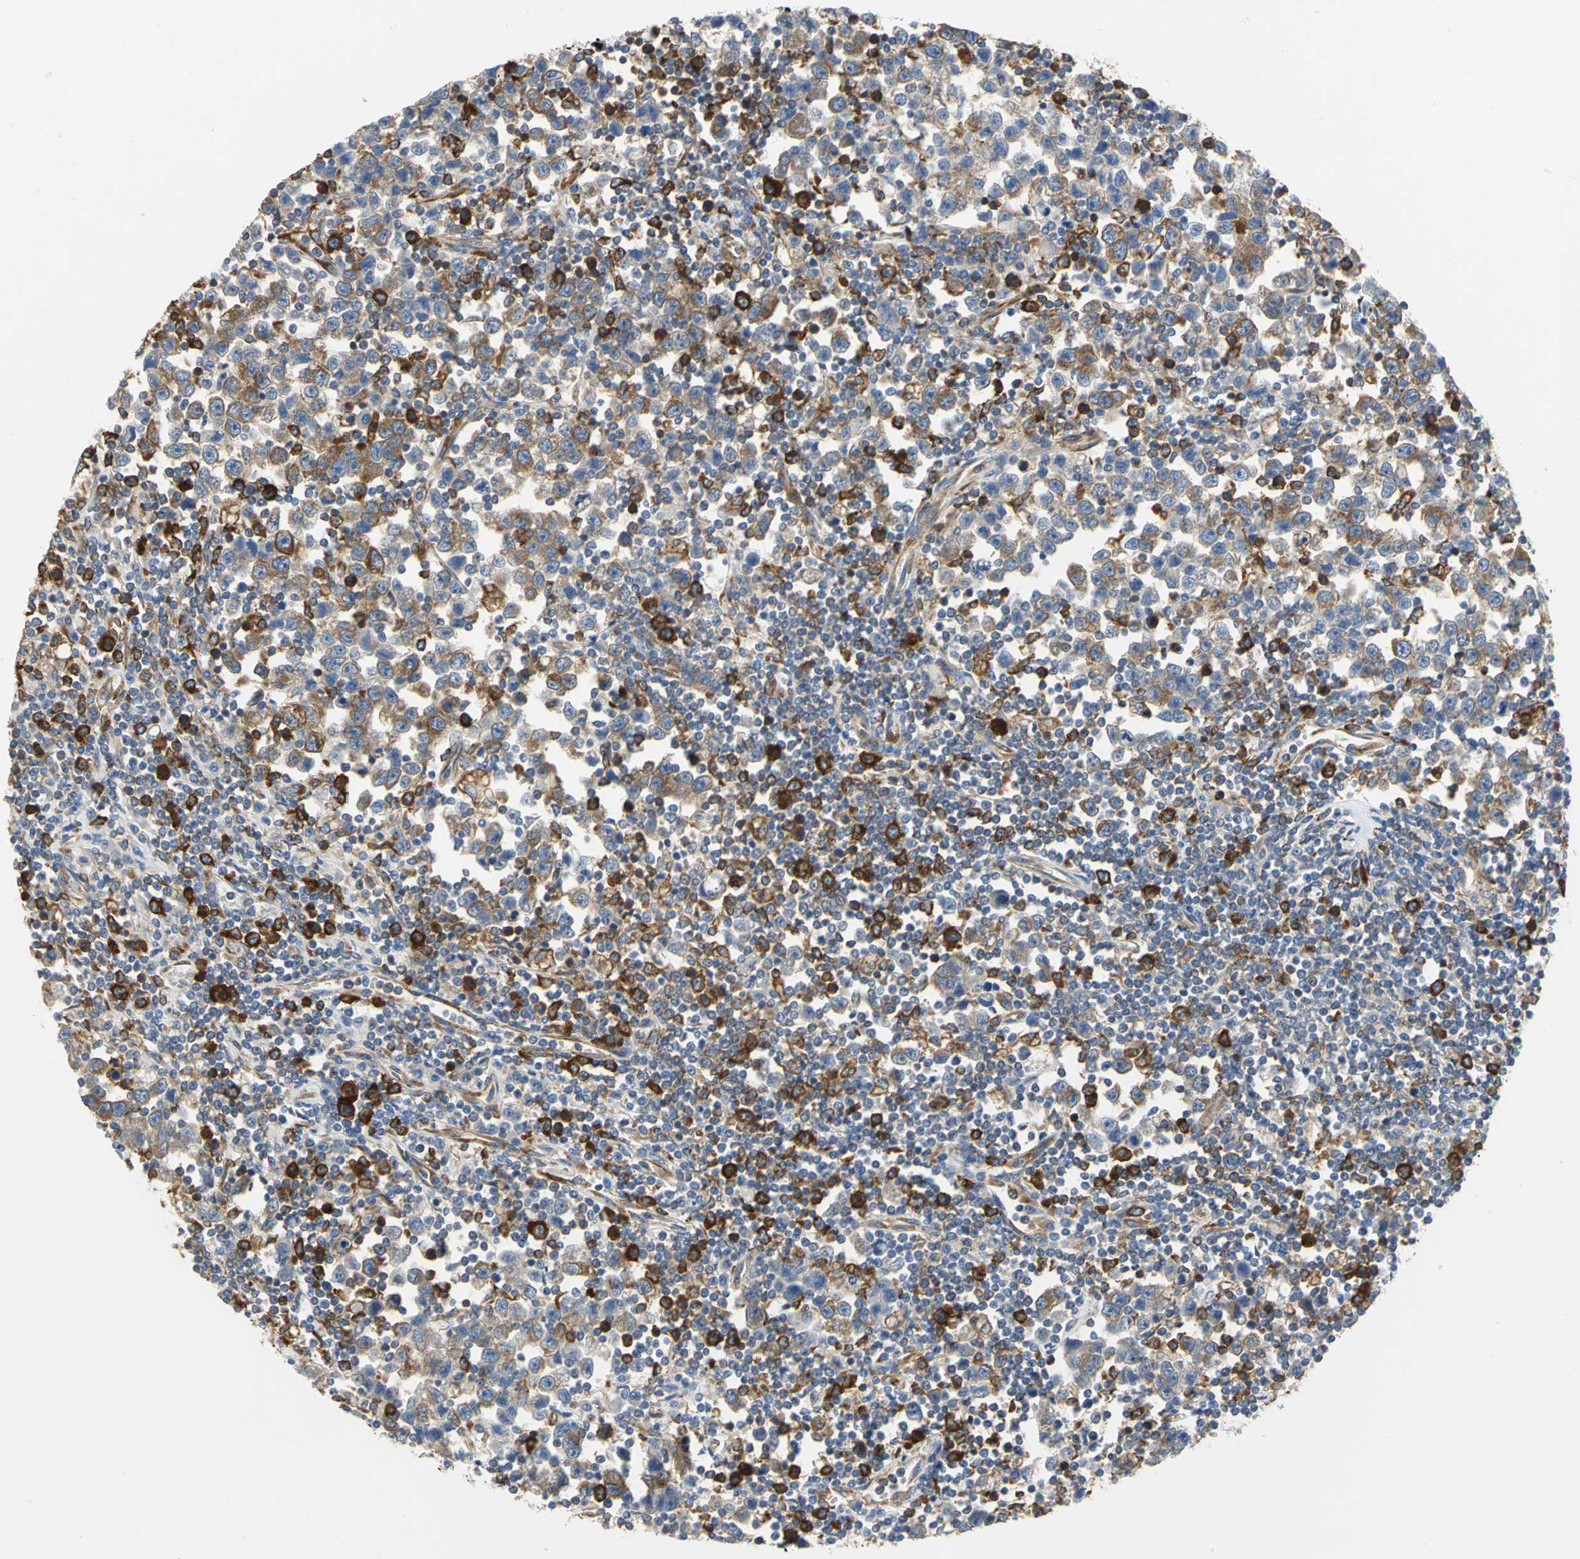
{"staining": {"intensity": "strong", "quantity": ">75%", "location": "cytoplasmic/membranous"}, "tissue": "testis cancer", "cell_type": "Tumor cells", "image_type": "cancer", "snomed": [{"axis": "morphology", "description": "Seminoma, NOS"}, {"axis": "topography", "description": "Testis"}], "caption": "A photomicrograph showing strong cytoplasmic/membranous expression in approximately >75% of tumor cells in testis cancer (seminoma), as visualized by brown immunohistochemical staining.", "gene": "YBX1", "patient": {"sex": "male", "age": 43}}